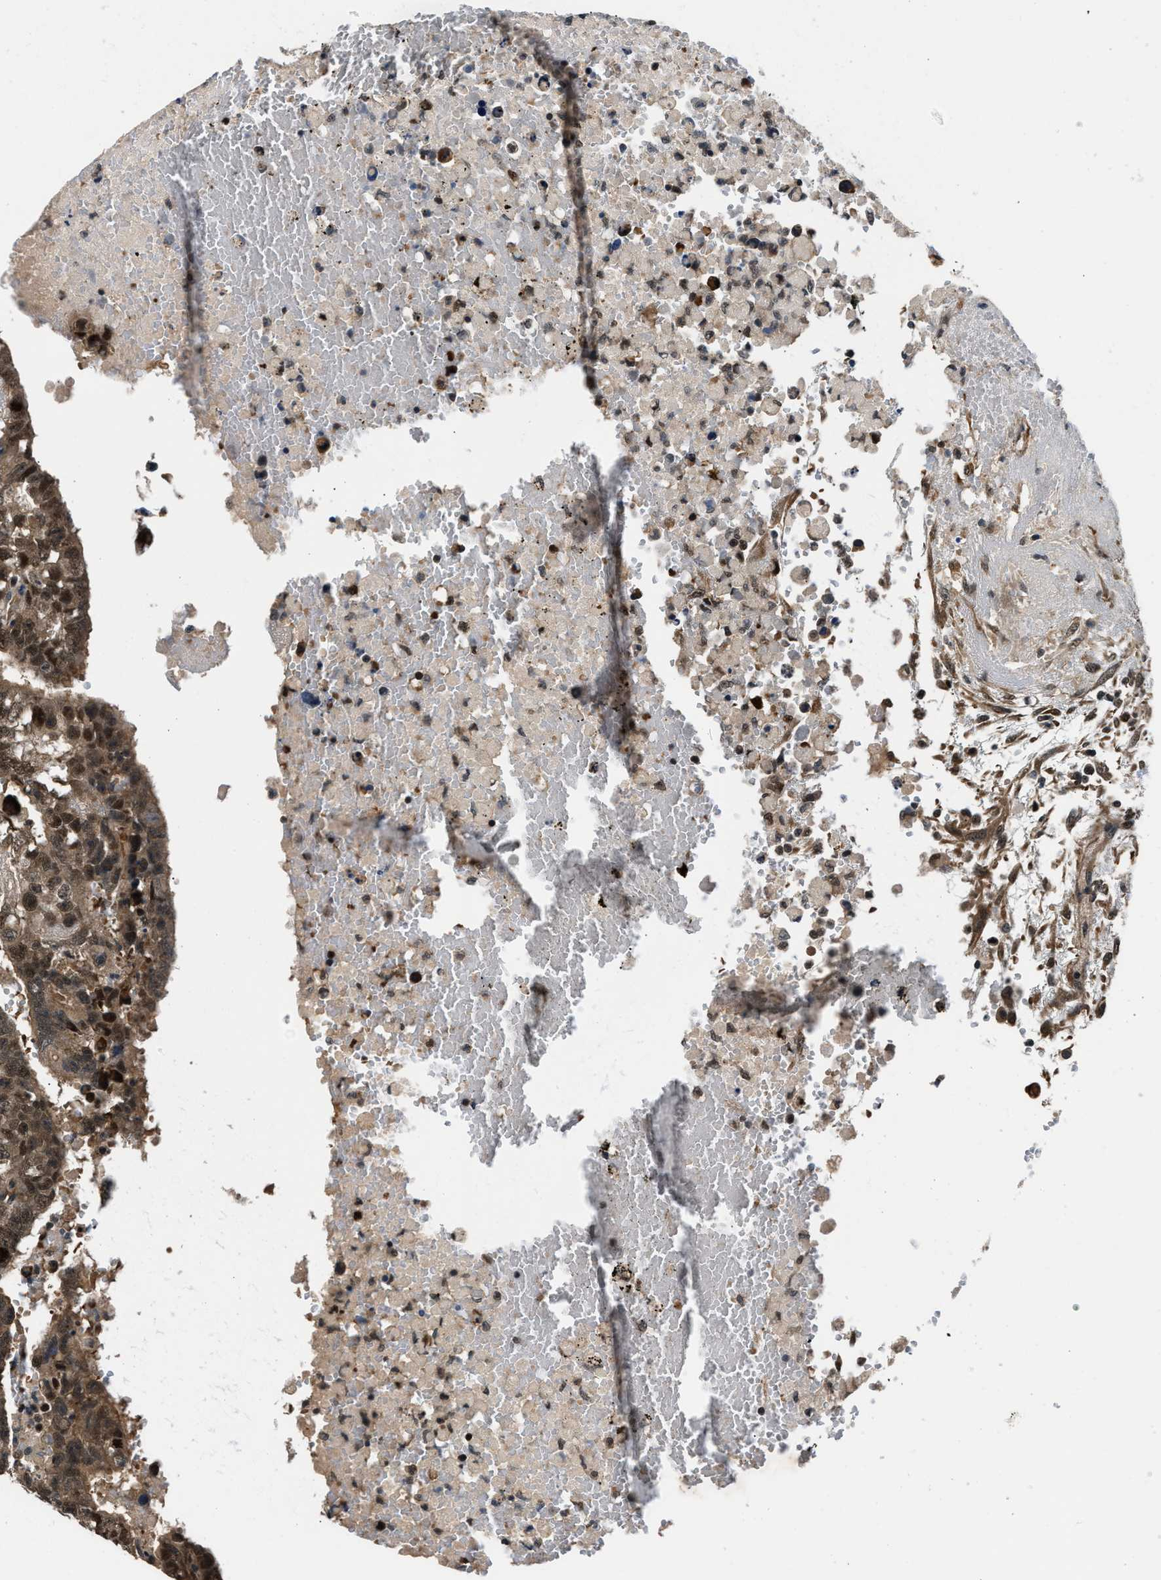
{"staining": {"intensity": "moderate", "quantity": ">75%", "location": "cytoplasmic/membranous,nuclear"}, "tissue": "testis cancer", "cell_type": "Tumor cells", "image_type": "cancer", "snomed": [{"axis": "morphology", "description": "Carcinoma, Embryonal, NOS"}, {"axis": "topography", "description": "Testis"}], "caption": "Embryonal carcinoma (testis) was stained to show a protein in brown. There is medium levels of moderate cytoplasmic/membranous and nuclear positivity in approximately >75% of tumor cells.", "gene": "RBM33", "patient": {"sex": "male", "age": 25}}